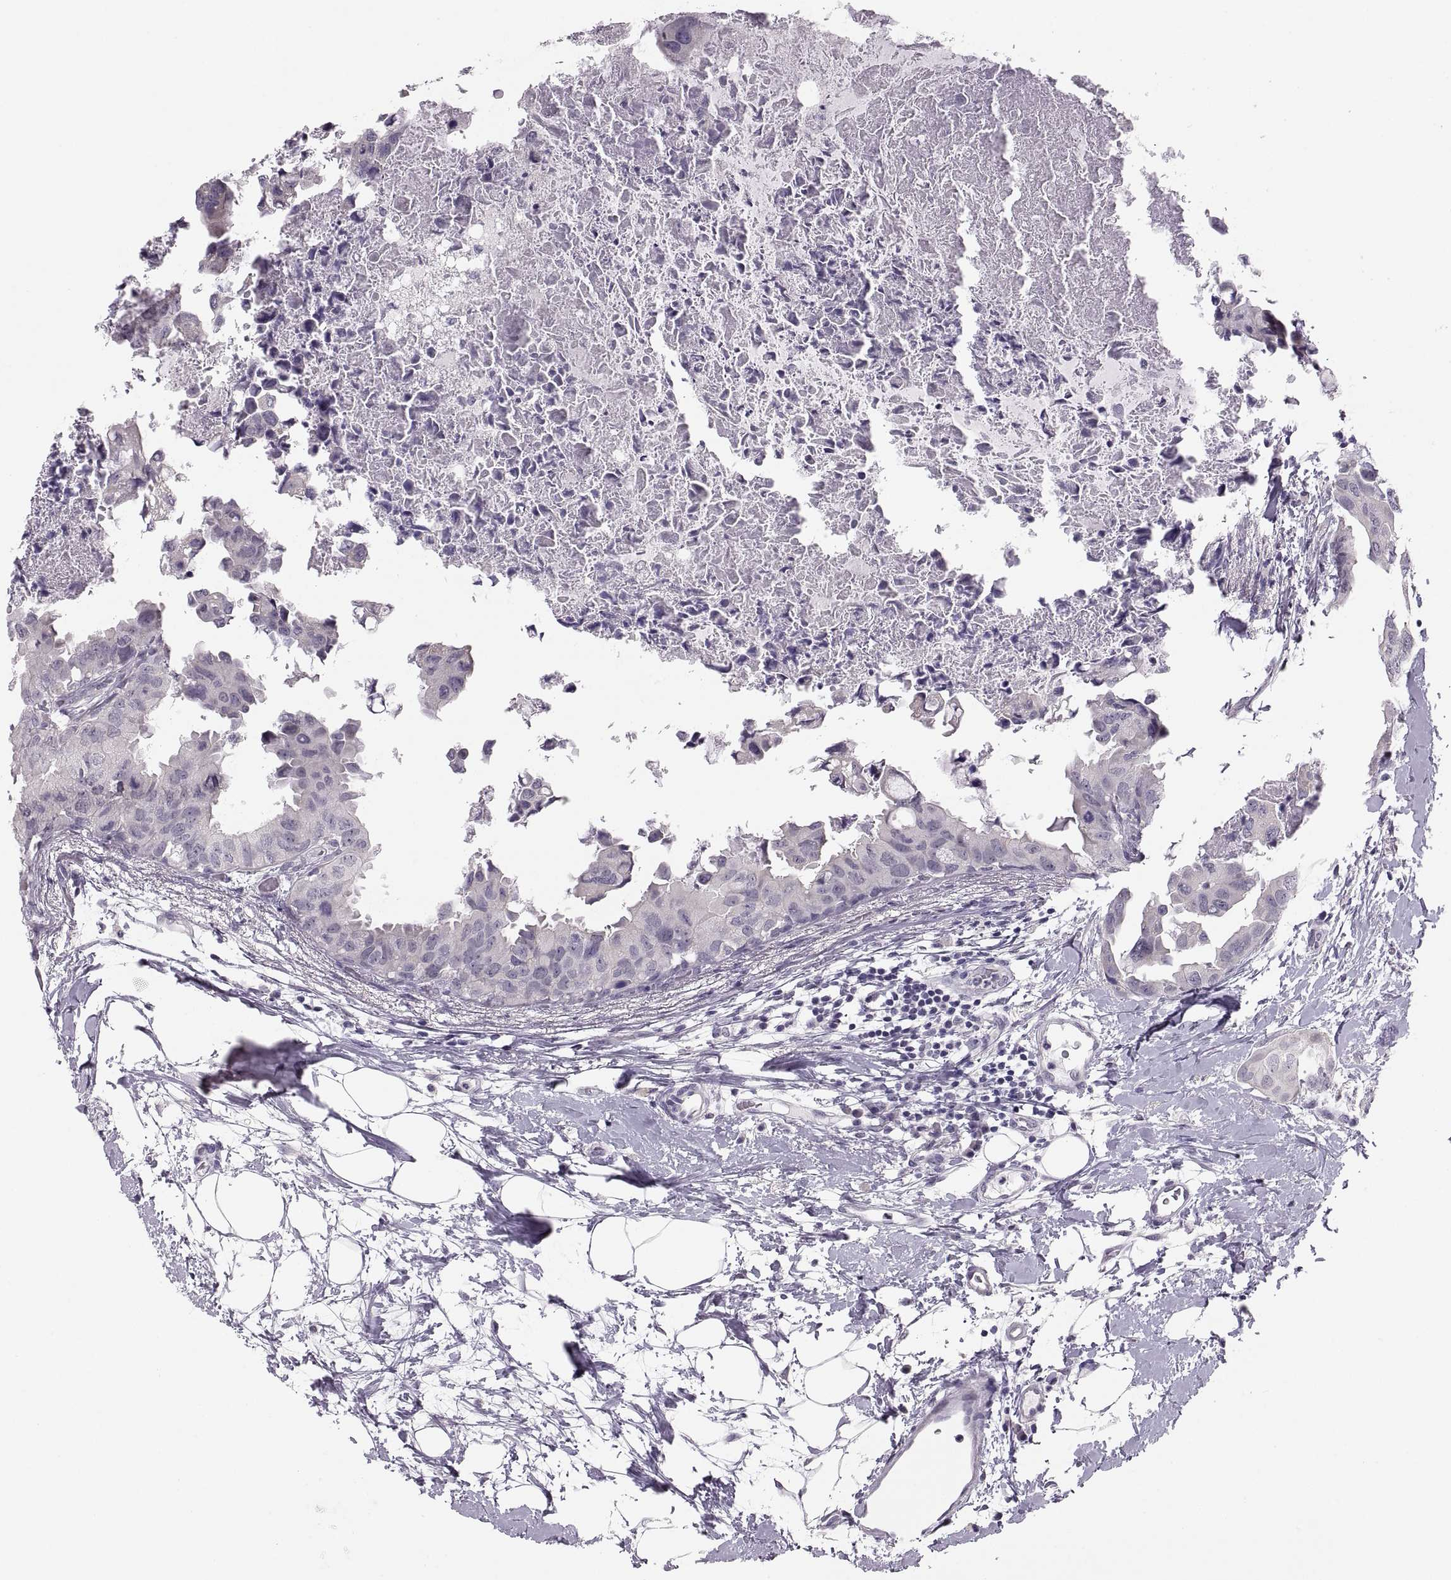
{"staining": {"intensity": "negative", "quantity": "none", "location": "none"}, "tissue": "breast cancer", "cell_type": "Tumor cells", "image_type": "cancer", "snomed": [{"axis": "morphology", "description": "Normal tissue, NOS"}, {"axis": "morphology", "description": "Duct carcinoma"}, {"axis": "topography", "description": "Breast"}], "caption": "Tumor cells show no significant protein positivity in breast cancer (infiltrating ductal carcinoma).", "gene": "ADH6", "patient": {"sex": "female", "age": 40}}